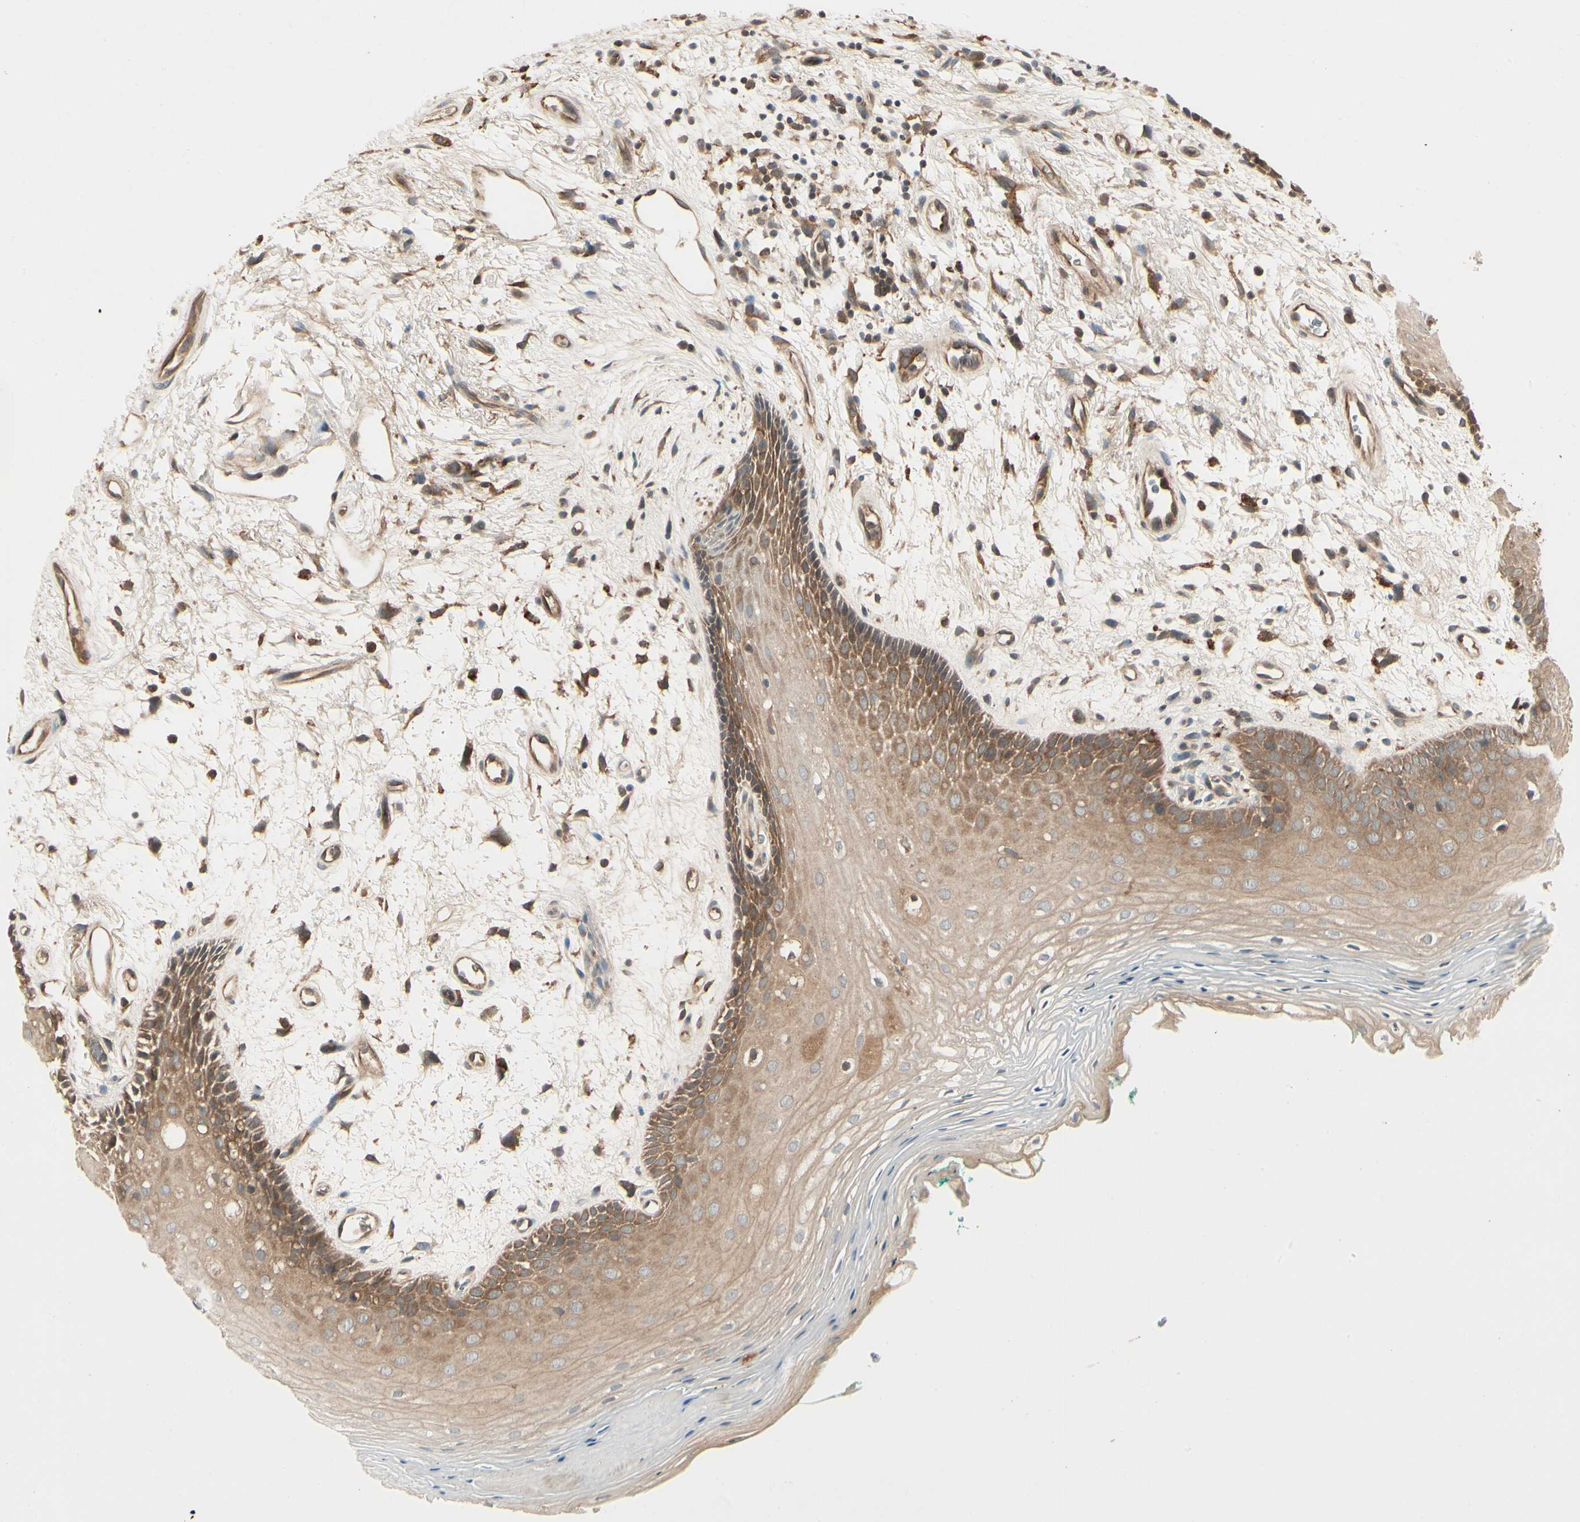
{"staining": {"intensity": "moderate", "quantity": ">75%", "location": "cytoplasmic/membranous"}, "tissue": "oral mucosa", "cell_type": "Squamous epithelial cells", "image_type": "normal", "snomed": [{"axis": "morphology", "description": "Normal tissue, NOS"}, {"axis": "topography", "description": "Skeletal muscle"}, {"axis": "topography", "description": "Oral tissue"}, {"axis": "topography", "description": "Peripheral nerve tissue"}], "caption": "Immunohistochemistry micrograph of normal human oral mucosa stained for a protein (brown), which exhibits medium levels of moderate cytoplasmic/membranous staining in approximately >75% of squamous epithelial cells.", "gene": "RNF14", "patient": {"sex": "female", "age": 84}}